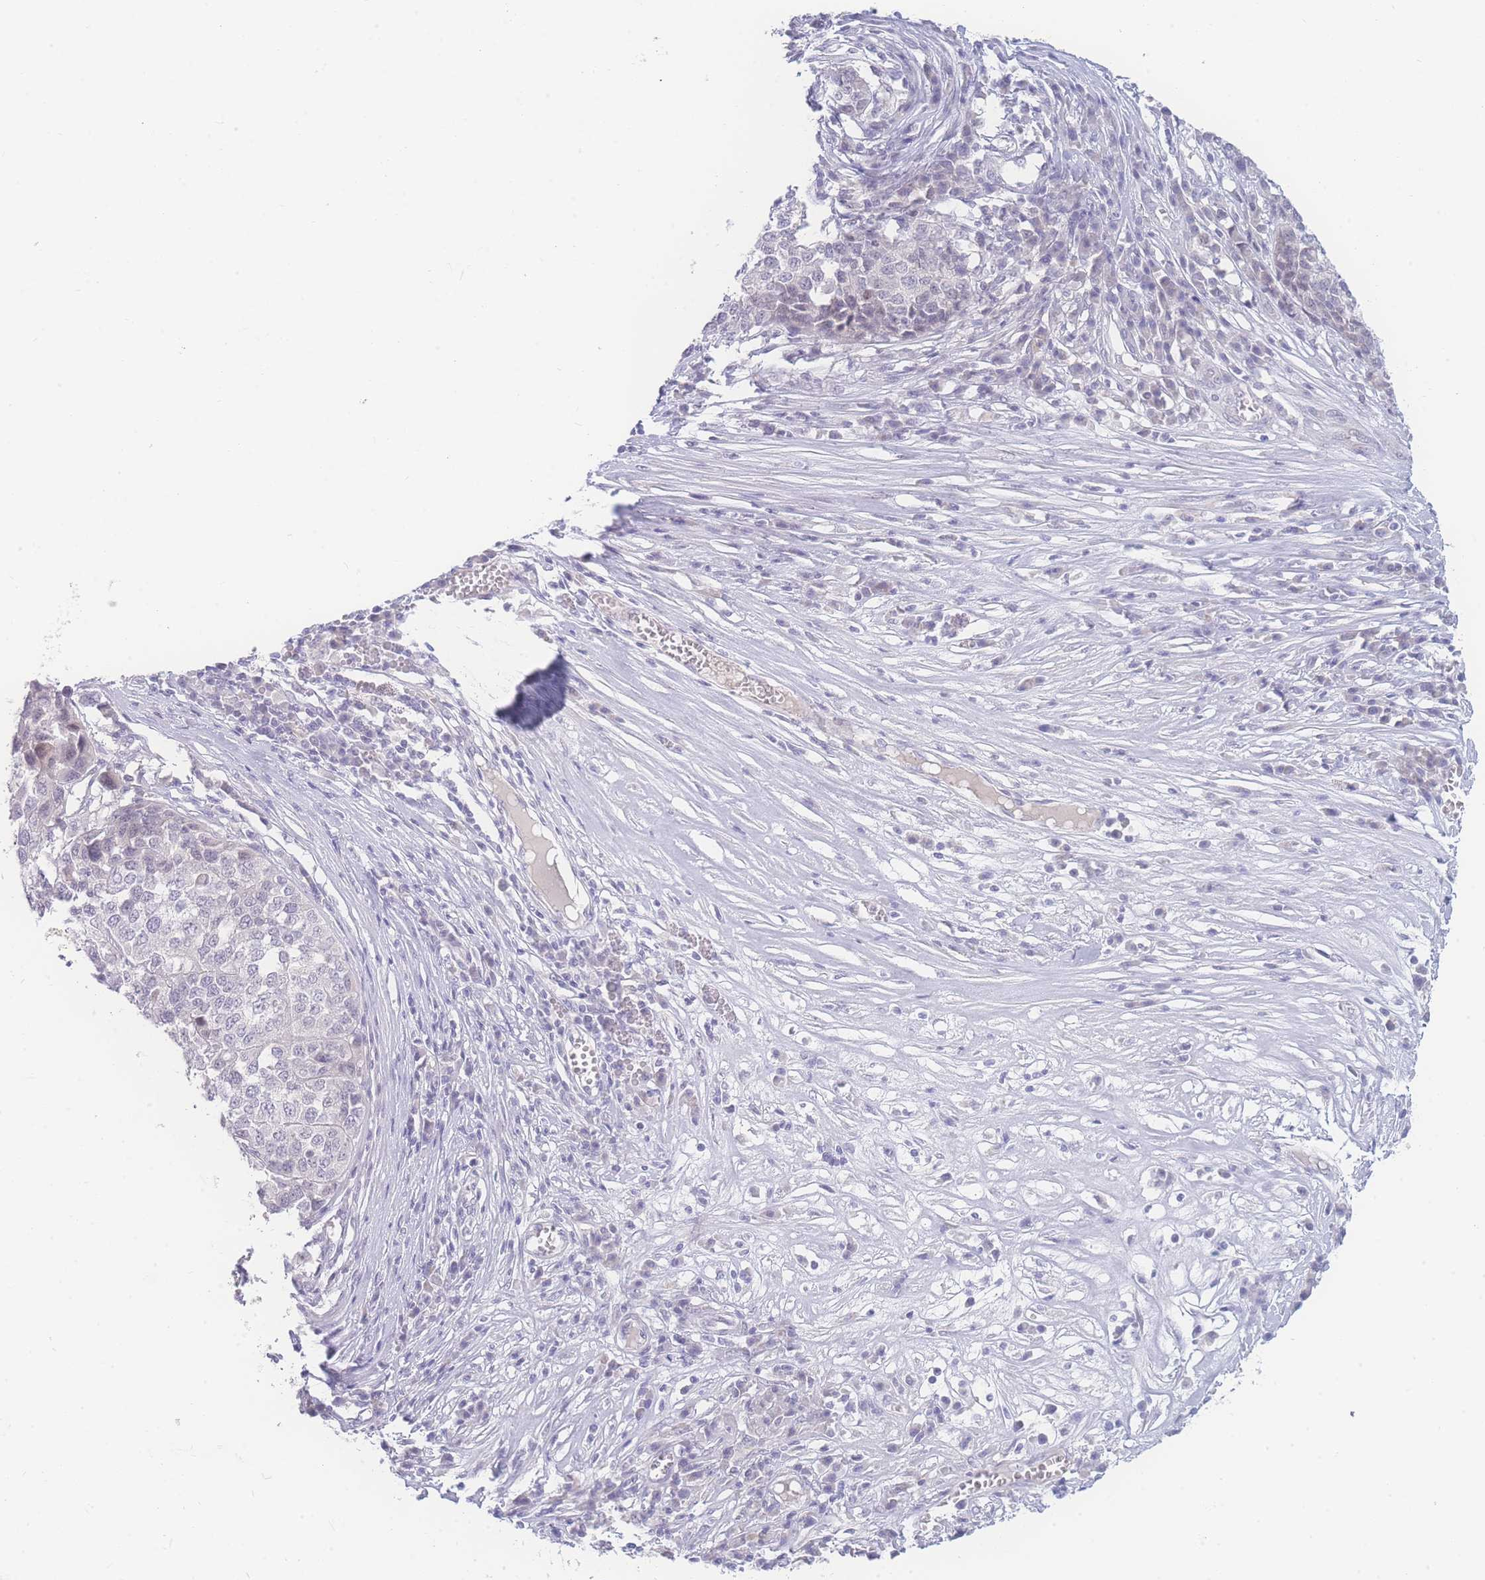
{"staining": {"intensity": "negative", "quantity": "none", "location": "none"}, "tissue": "melanoma", "cell_type": "Tumor cells", "image_type": "cancer", "snomed": [{"axis": "morphology", "description": "Malignant melanoma, Metastatic site"}, {"axis": "topography", "description": "Lymph node"}], "caption": "The image displays no significant expression in tumor cells of melanoma. Brightfield microscopy of IHC stained with DAB (3,3'-diaminobenzidine) (brown) and hematoxylin (blue), captured at high magnification.", "gene": "PRSS22", "patient": {"sex": "male", "age": 44}}